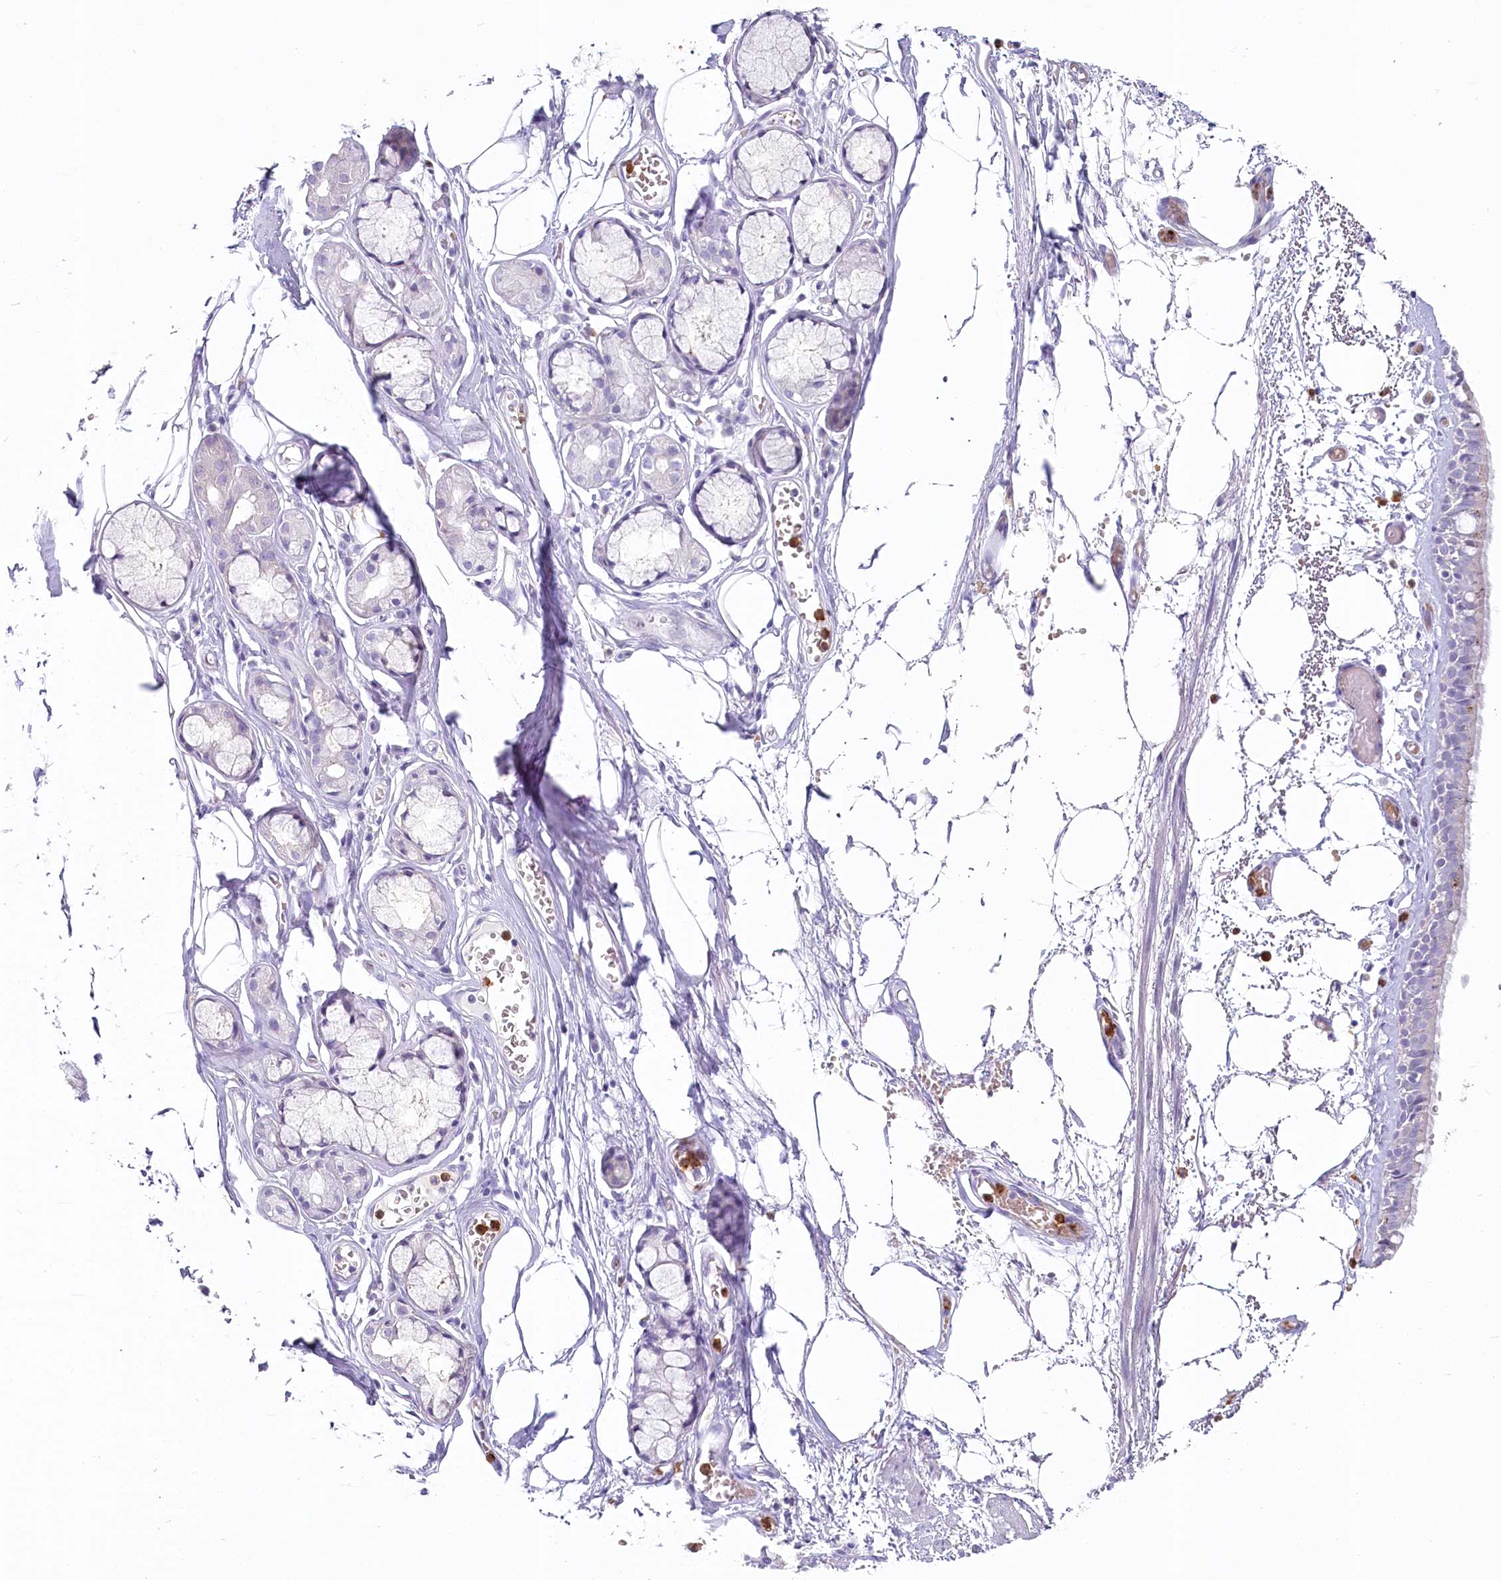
{"staining": {"intensity": "negative", "quantity": "none", "location": "none"}, "tissue": "bronchus", "cell_type": "Respiratory epithelial cells", "image_type": "normal", "snomed": [{"axis": "morphology", "description": "Normal tissue, NOS"}, {"axis": "topography", "description": "Bronchus"}, {"axis": "topography", "description": "Lung"}], "caption": "This is an immunohistochemistry (IHC) histopathology image of normal human bronchus. There is no staining in respiratory epithelial cells.", "gene": "IFIT5", "patient": {"sex": "male", "age": 56}}